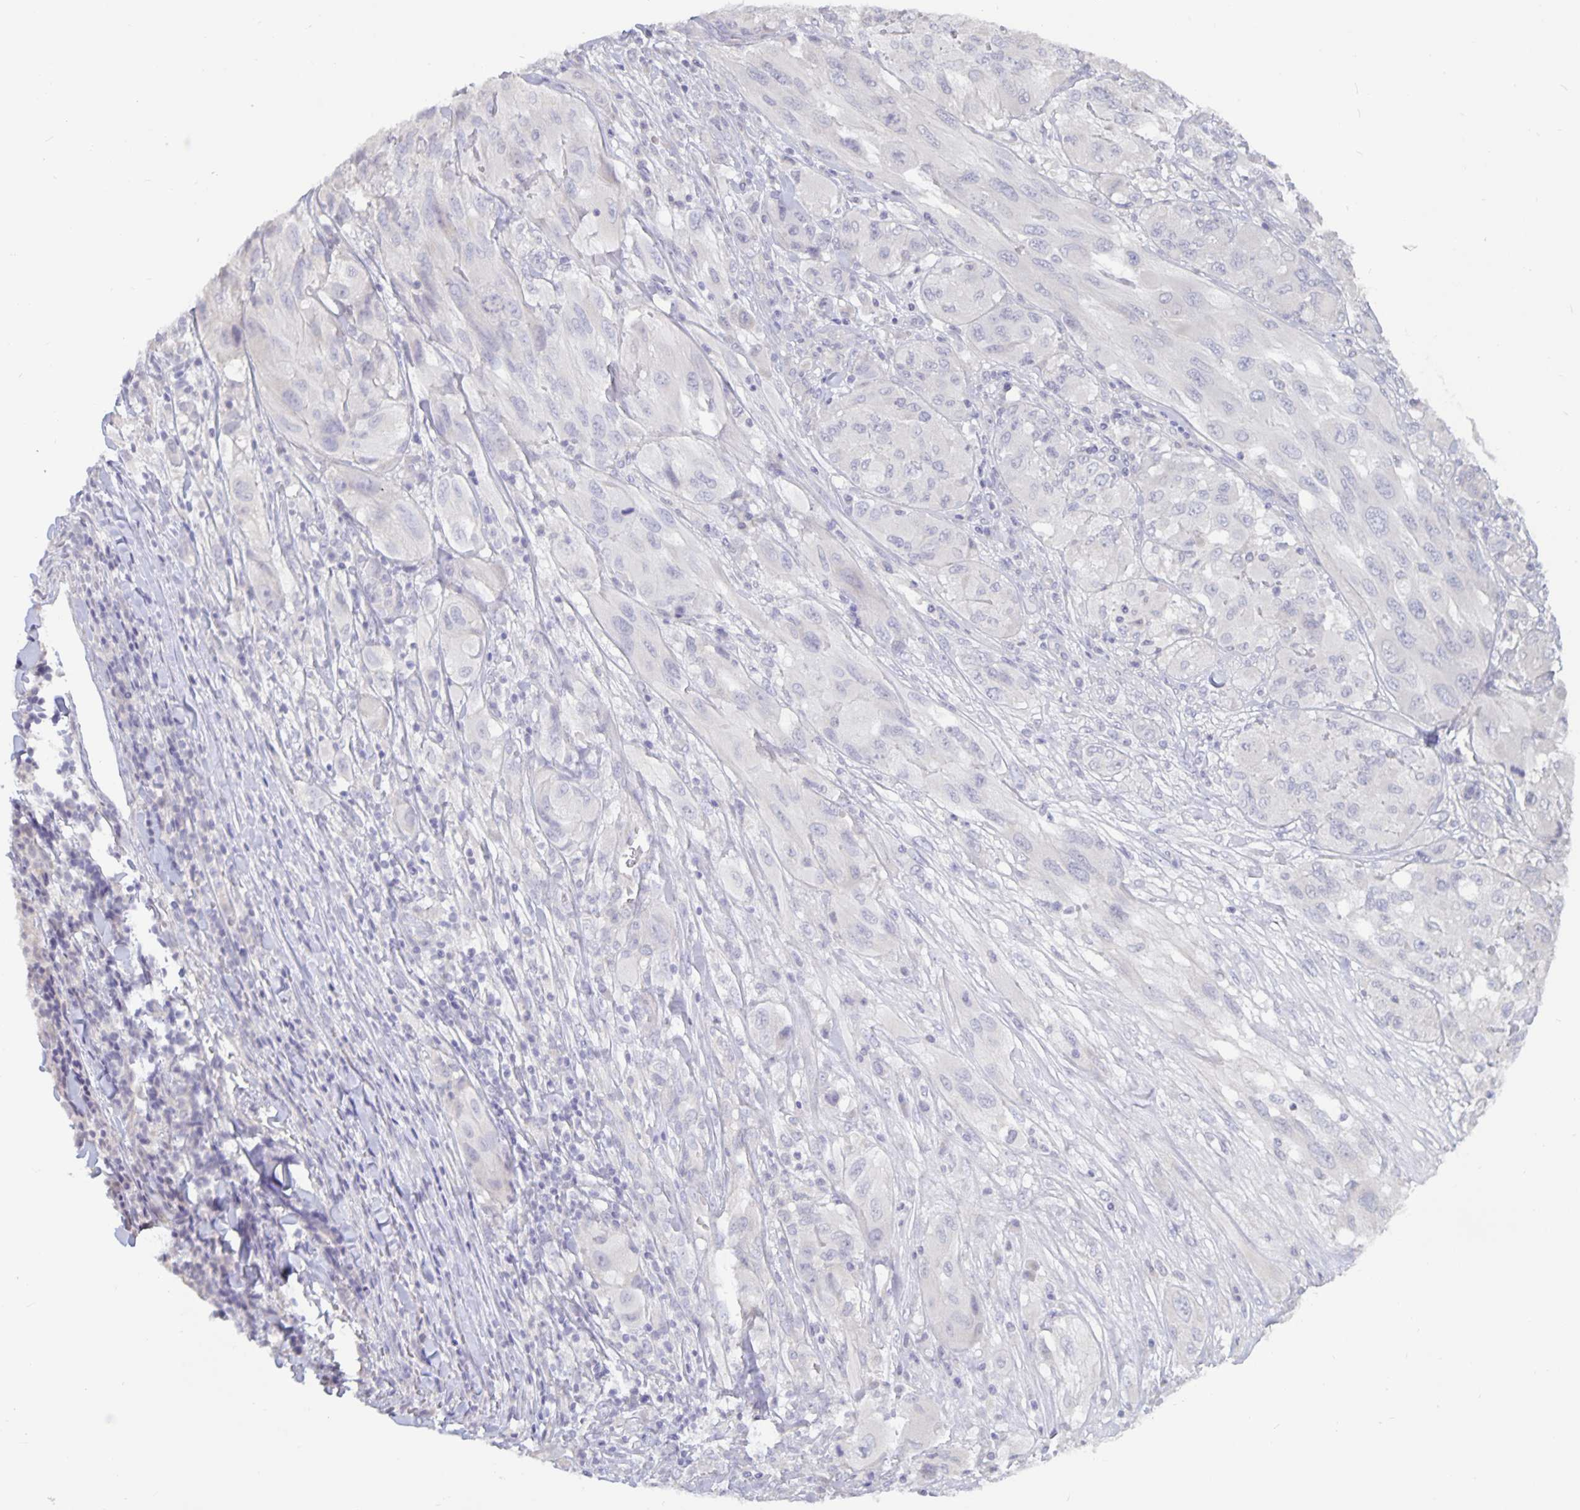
{"staining": {"intensity": "negative", "quantity": "none", "location": "none"}, "tissue": "melanoma", "cell_type": "Tumor cells", "image_type": "cancer", "snomed": [{"axis": "morphology", "description": "Malignant melanoma, NOS"}, {"axis": "topography", "description": "Skin"}], "caption": "Immunohistochemical staining of human malignant melanoma exhibits no significant staining in tumor cells.", "gene": "PLCB3", "patient": {"sex": "female", "age": 91}}